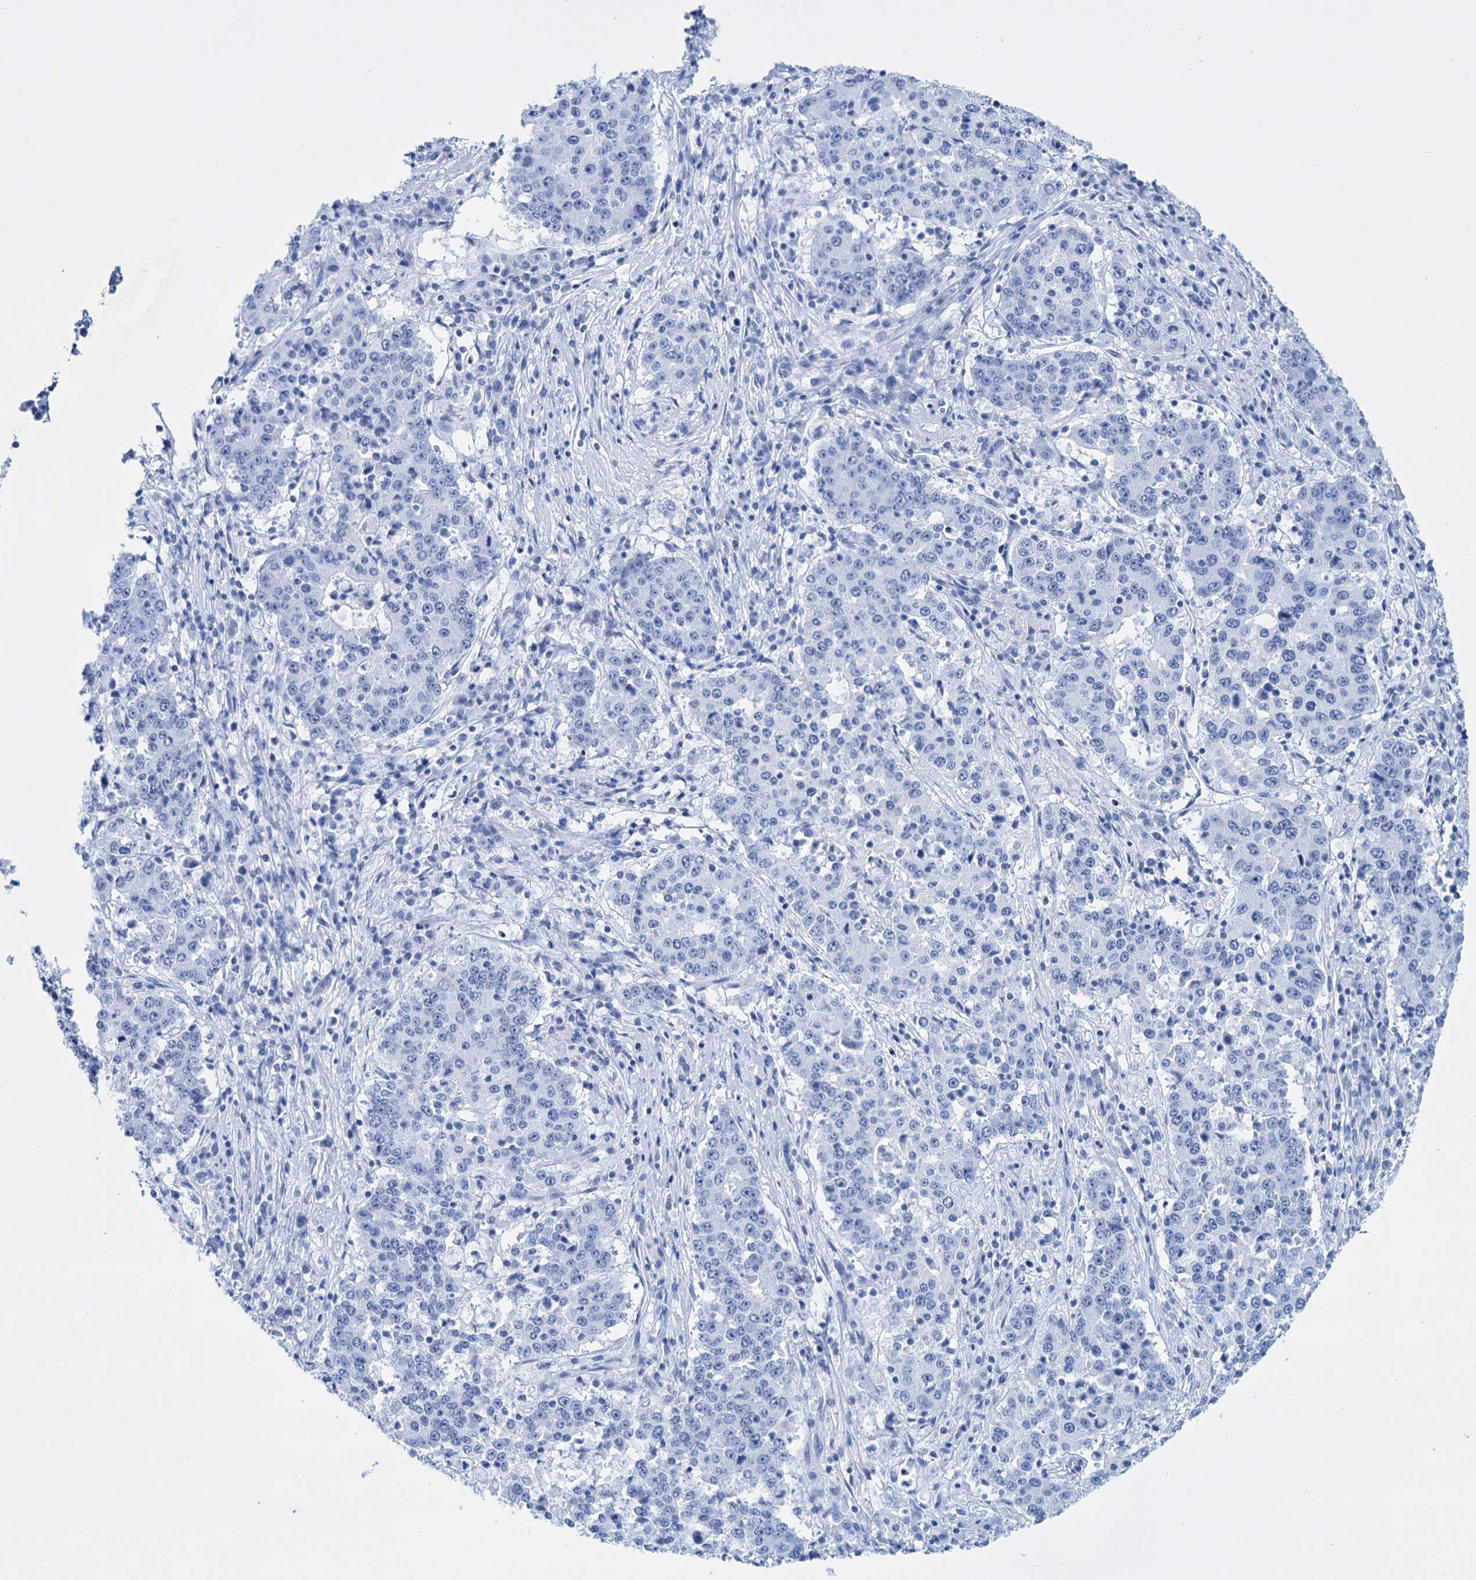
{"staining": {"intensity": "negative", "quantity": "none", "location": "none"}, "tissue": "stomach cancer", "cell_type": "Tumor cells", "image_type": "cancer", "snomed": [{"axis": "morphology", "description": "Adenocarcinoma, NOS"}, {"axis": "topography", "description": "Stomach"}], "caption": "Immunohistochemistry of human stomach cancer displays no positivity in tumor cells. Brightfield microscopy of immunohistochemistry stained with DAB (3,3'-diaminobenzidine) (brown) and hematoxylin (blue), captured at high magnification.", "gene": "FBXW12", "patient": {"sex": "male", "age": 59}}